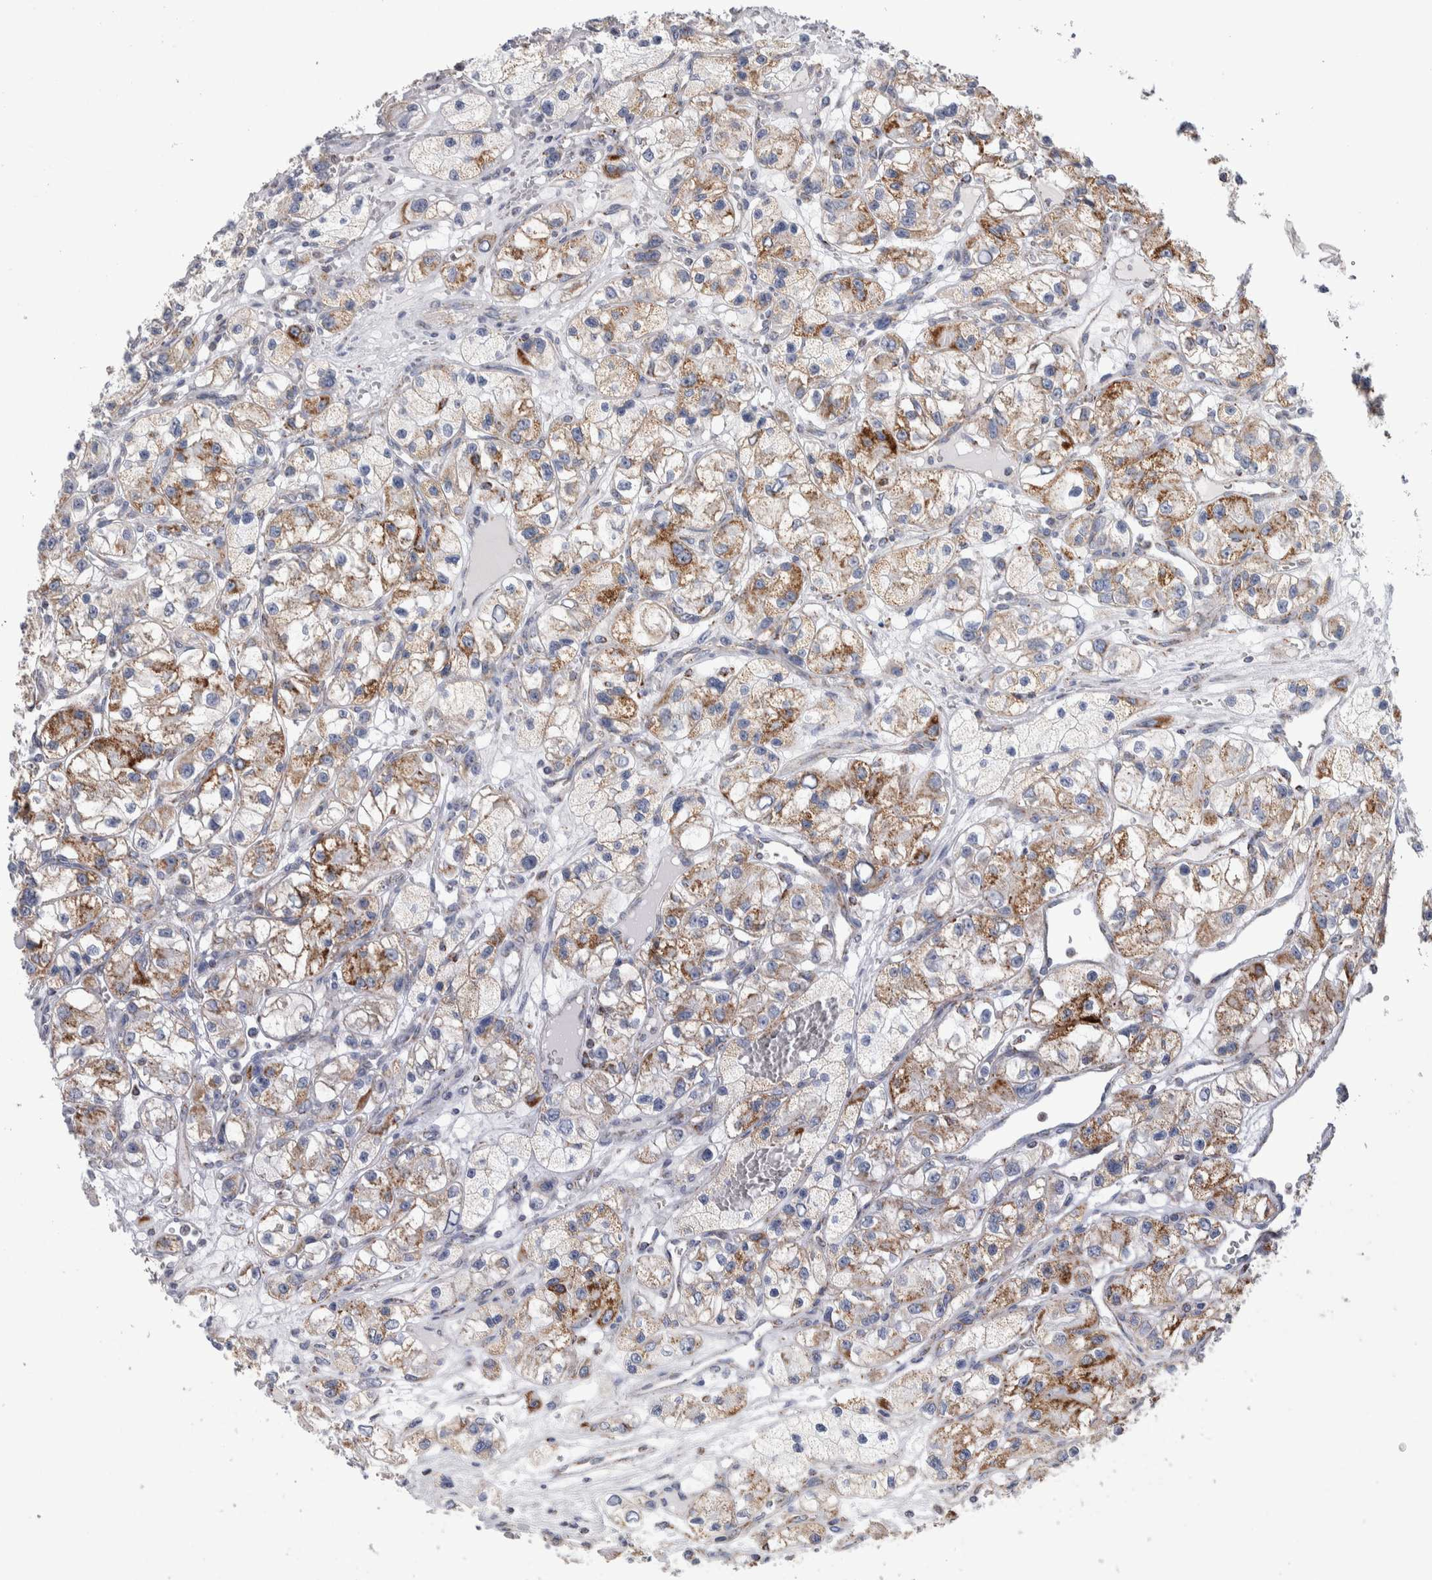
{"staining": {"intensity": "moderate", "quantity": ">75%", "location": "cytoplasmic/membranous"}, "tissue": "renal cancer", "cell_type": "Tumor cells", "image_type": "cancer", "snomed": [{"axis": "morphology", "description": "Adenocarcinoma, NOS"}, {"axis": "topography", "description": "Kidney"}], "caption": "Tumor cells exhibit moderate cytoplasmic/membranous staining in about >75% of cells in renal cancer. (DAB IHC, brown staining for protein, blue staining for nuclei).", "gene": "ETFA", "patient": {"sex": "female", "age": 57}}